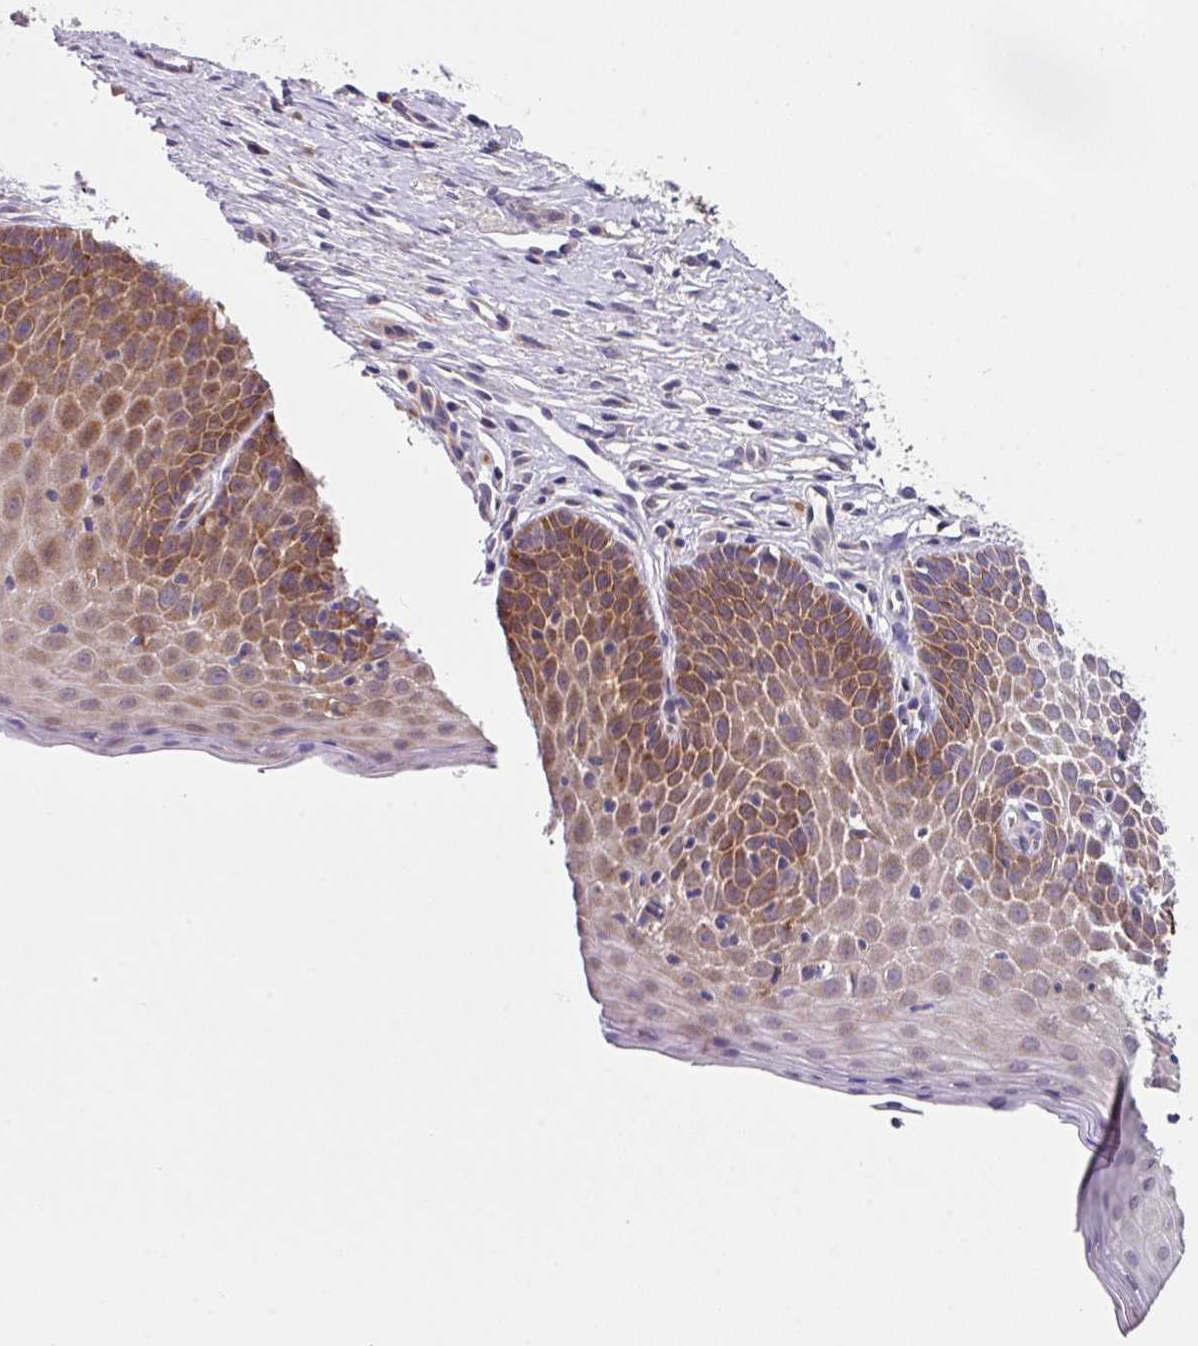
{"staining": {"intensity": "moderate", "quantity": ">75%", "location": "cytoplasmic/membranous"}, "tissue": "cervix", "cell_type": "Glandular cells", "image_type": "normal", "snomed": [{"axis": "morphology", "description": "Normal tissue, NOS"}, {"axis": "topography", "description": "Cervix"}], "caption": "IHC (DAB (3,3'-diaminobenzidine)) staining of benign cervix exhibits moderate cytoplasmic/membranous protein expression in about >75% of glandular cells. The protein of interest is stained brown, and the nuclei are stained in blue (DAB IHC with brightfield microscopy, high magnification).", "gene": "EIF4B", "patient": {"sex": "female", "age": 36}}